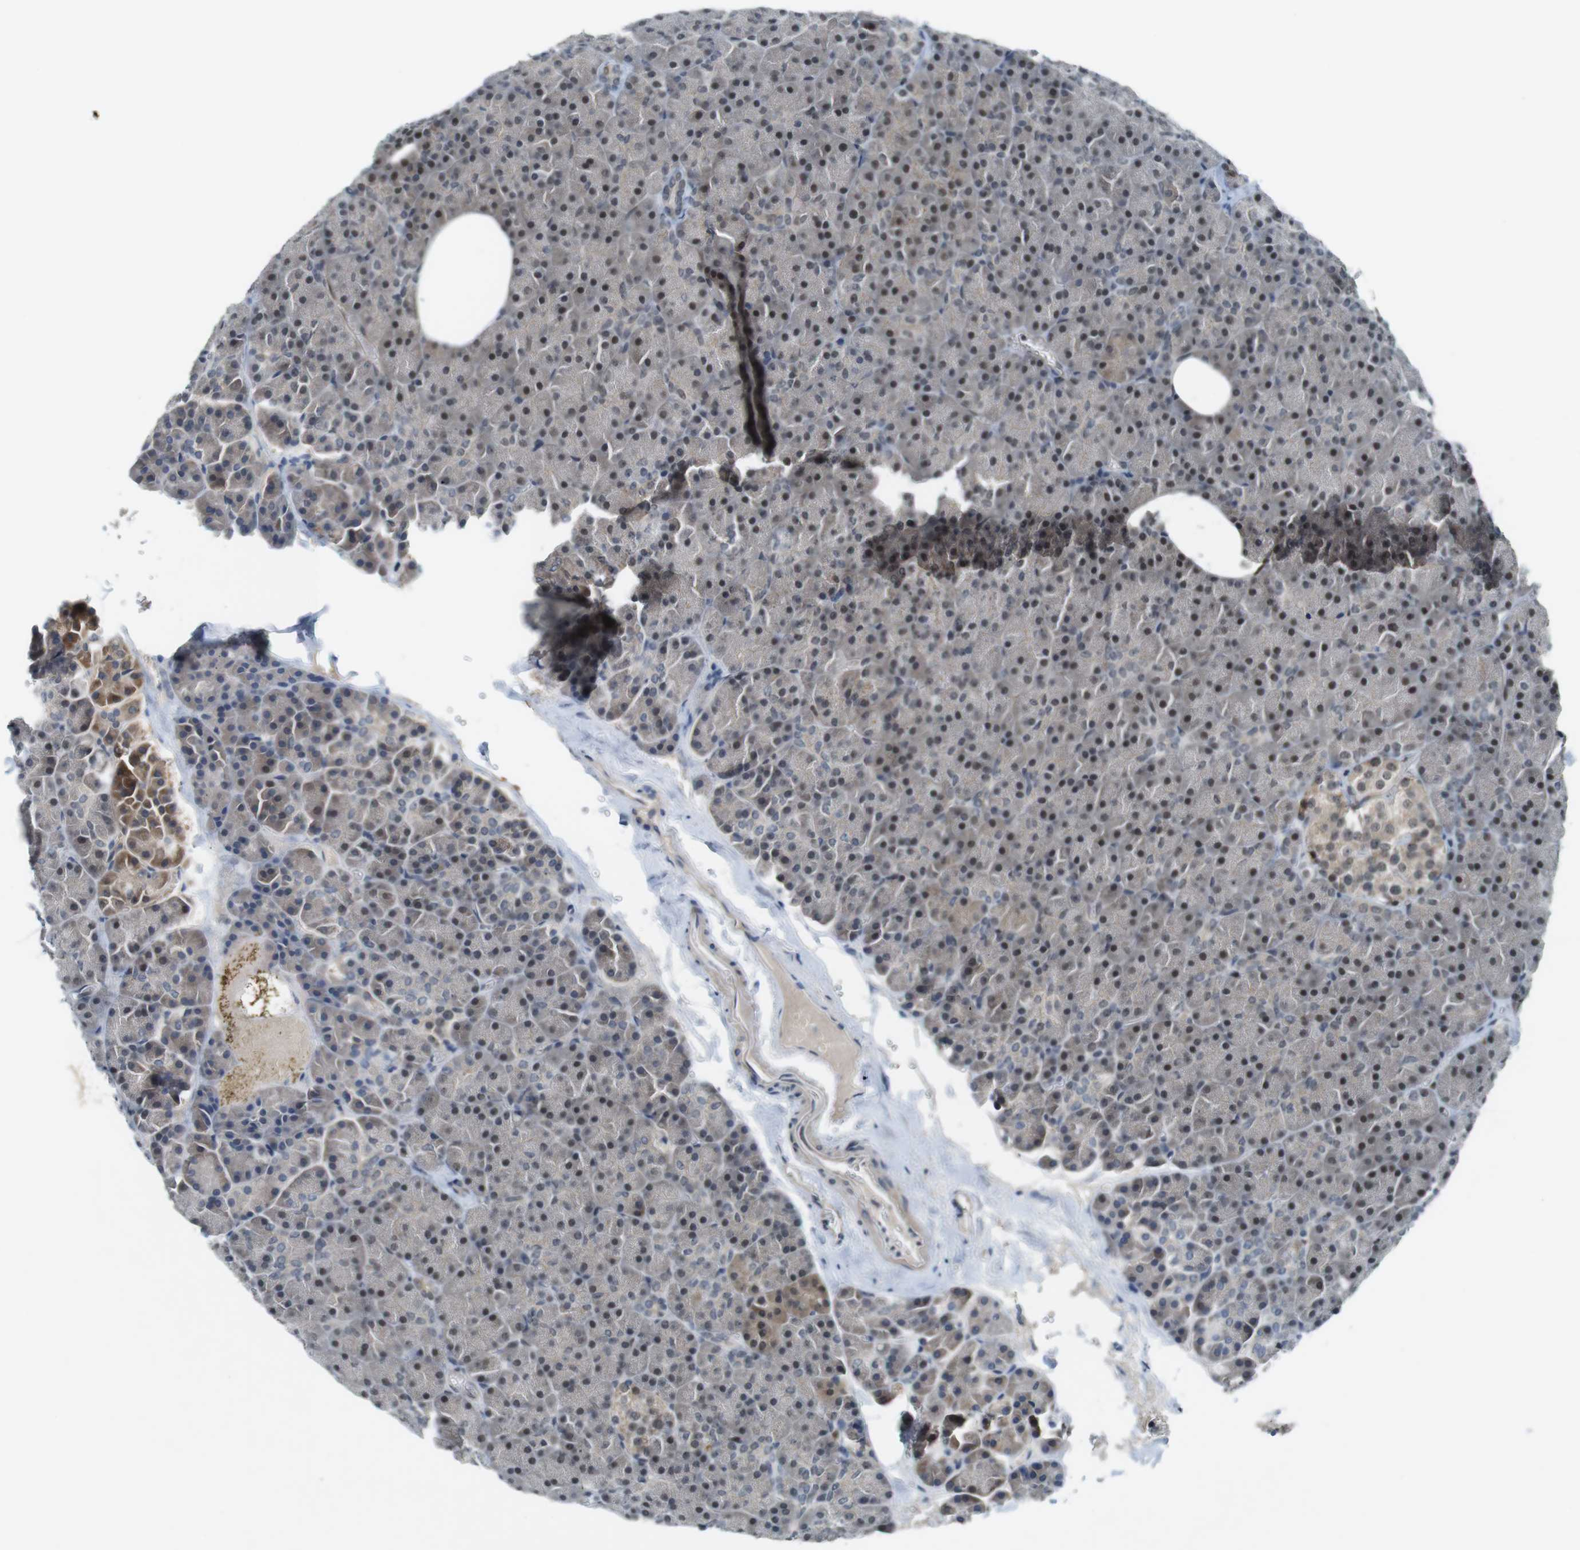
{"staining": {"intensity": "strong", "quantity": "<25%", "location": "cytoplasmic/membranous,nuclear"}, "tissue": "pancreas", "cell_type": "Exocrine glandular cells", "image_type": "normal", "snomed": [{"axis": "morphology", "description": "Normal tissue, NOS"}, {"axis": "topography", "description": "Pancreas"}], "caption": "Pancreas stained with immunohistochemistry displays strong cytoplasmic/membranous,nuclear staining in about <25% of exocrine glandular cells. The staining was performed using DAB (3,3'-diaminobenzidine), with brown indicating positive protein expression. Nuclei are stained blue with hematoxylin.", "gene": "MAPKAPK5", "patient": {"sex": "female", "age": 35}}